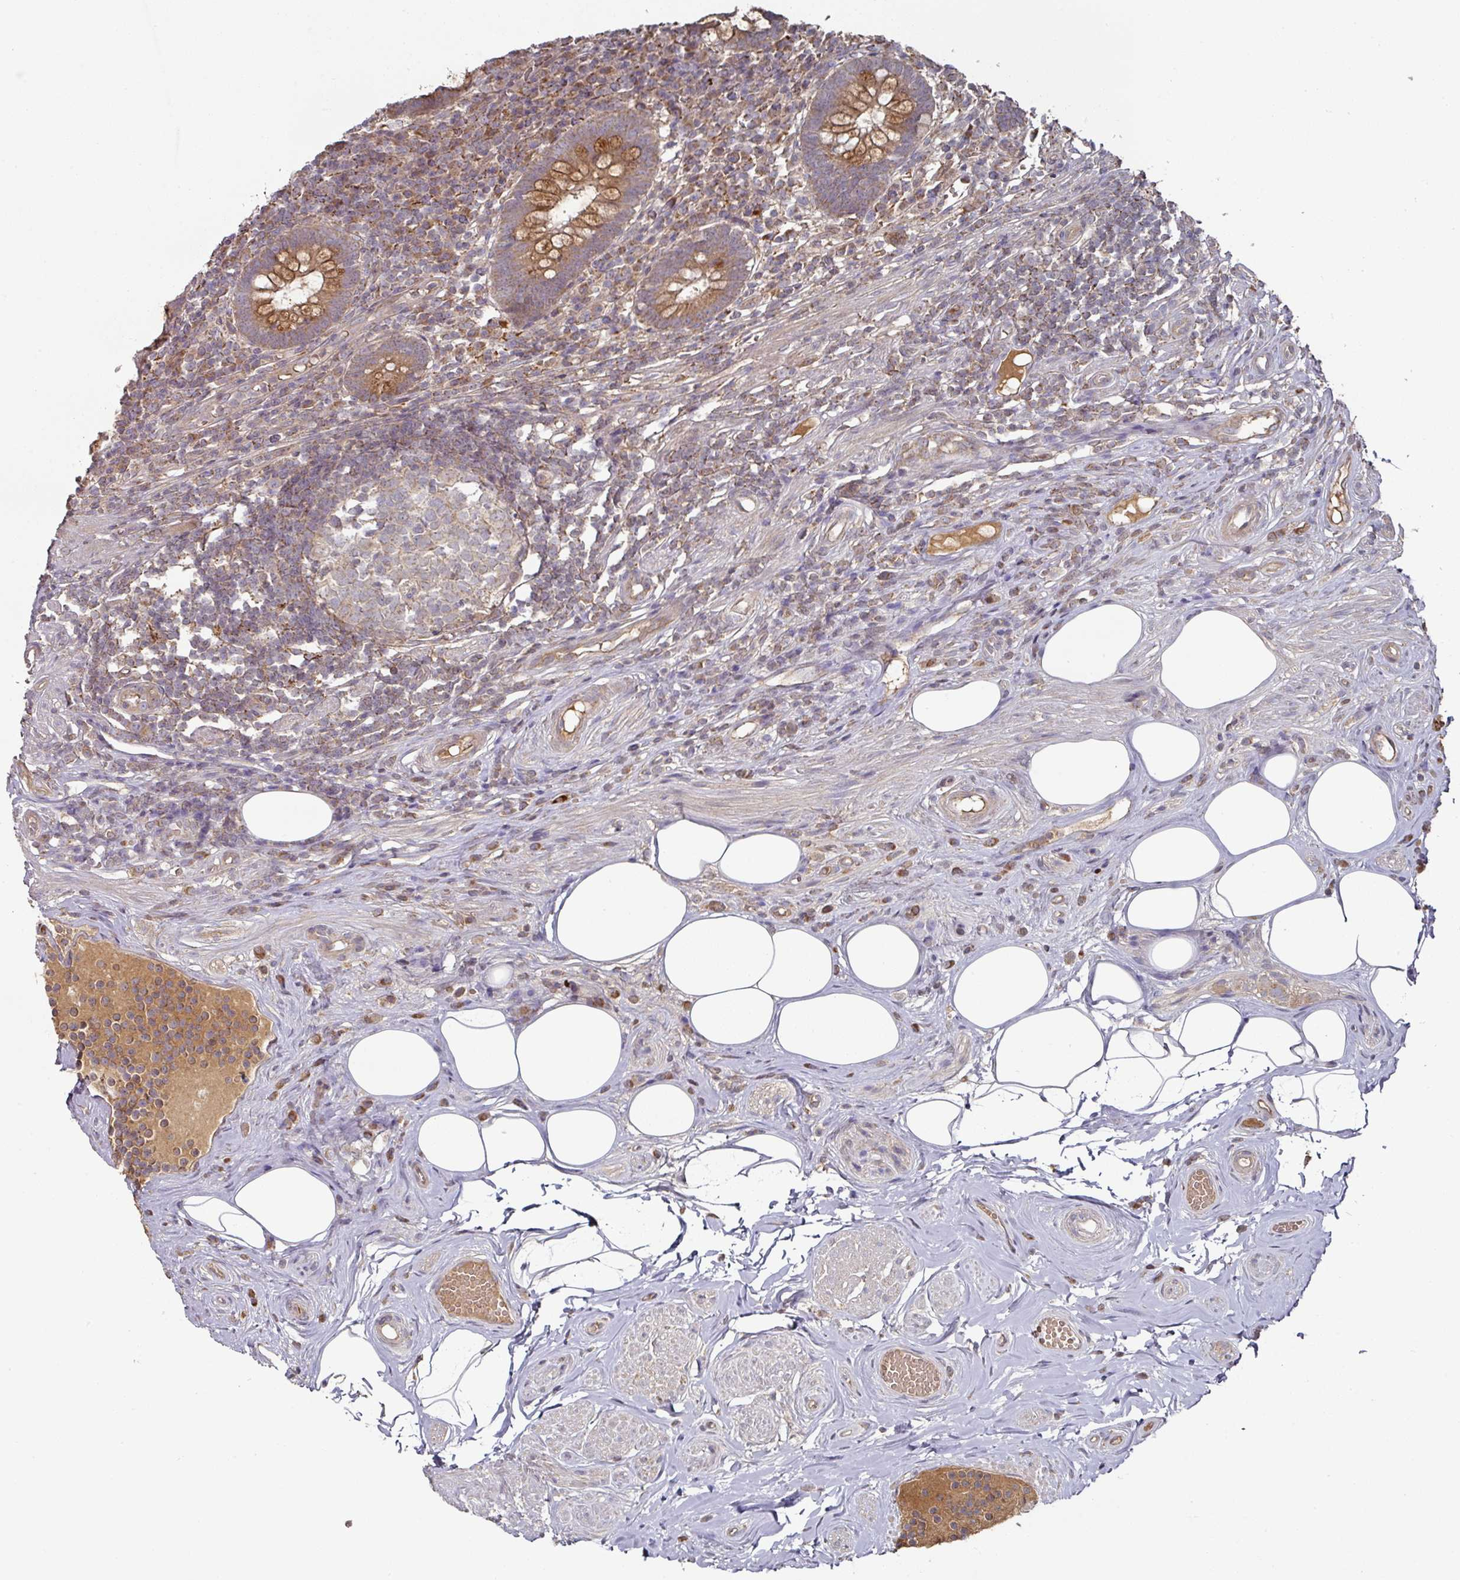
{"staining": {"intensity": "moderate", "quantity": ">75%", "location": "cytoplasmic/membranous"}, "tissue": "appendix", "cell_type": "Glandular cells", "image_type": "normal", "snomed": [{"axis": "morphology", "description": "Normal tissue, NOS"}, {"axis": "topography", "description": "Appendix"}], "caption": "A photomicrograph of appendix stained for a protein demonstrates moderate cytoplasmic/membranous brown staining in glandular cells.", "gene": "DNAJC7", "patient": {"sex": "female", "age": 56}}